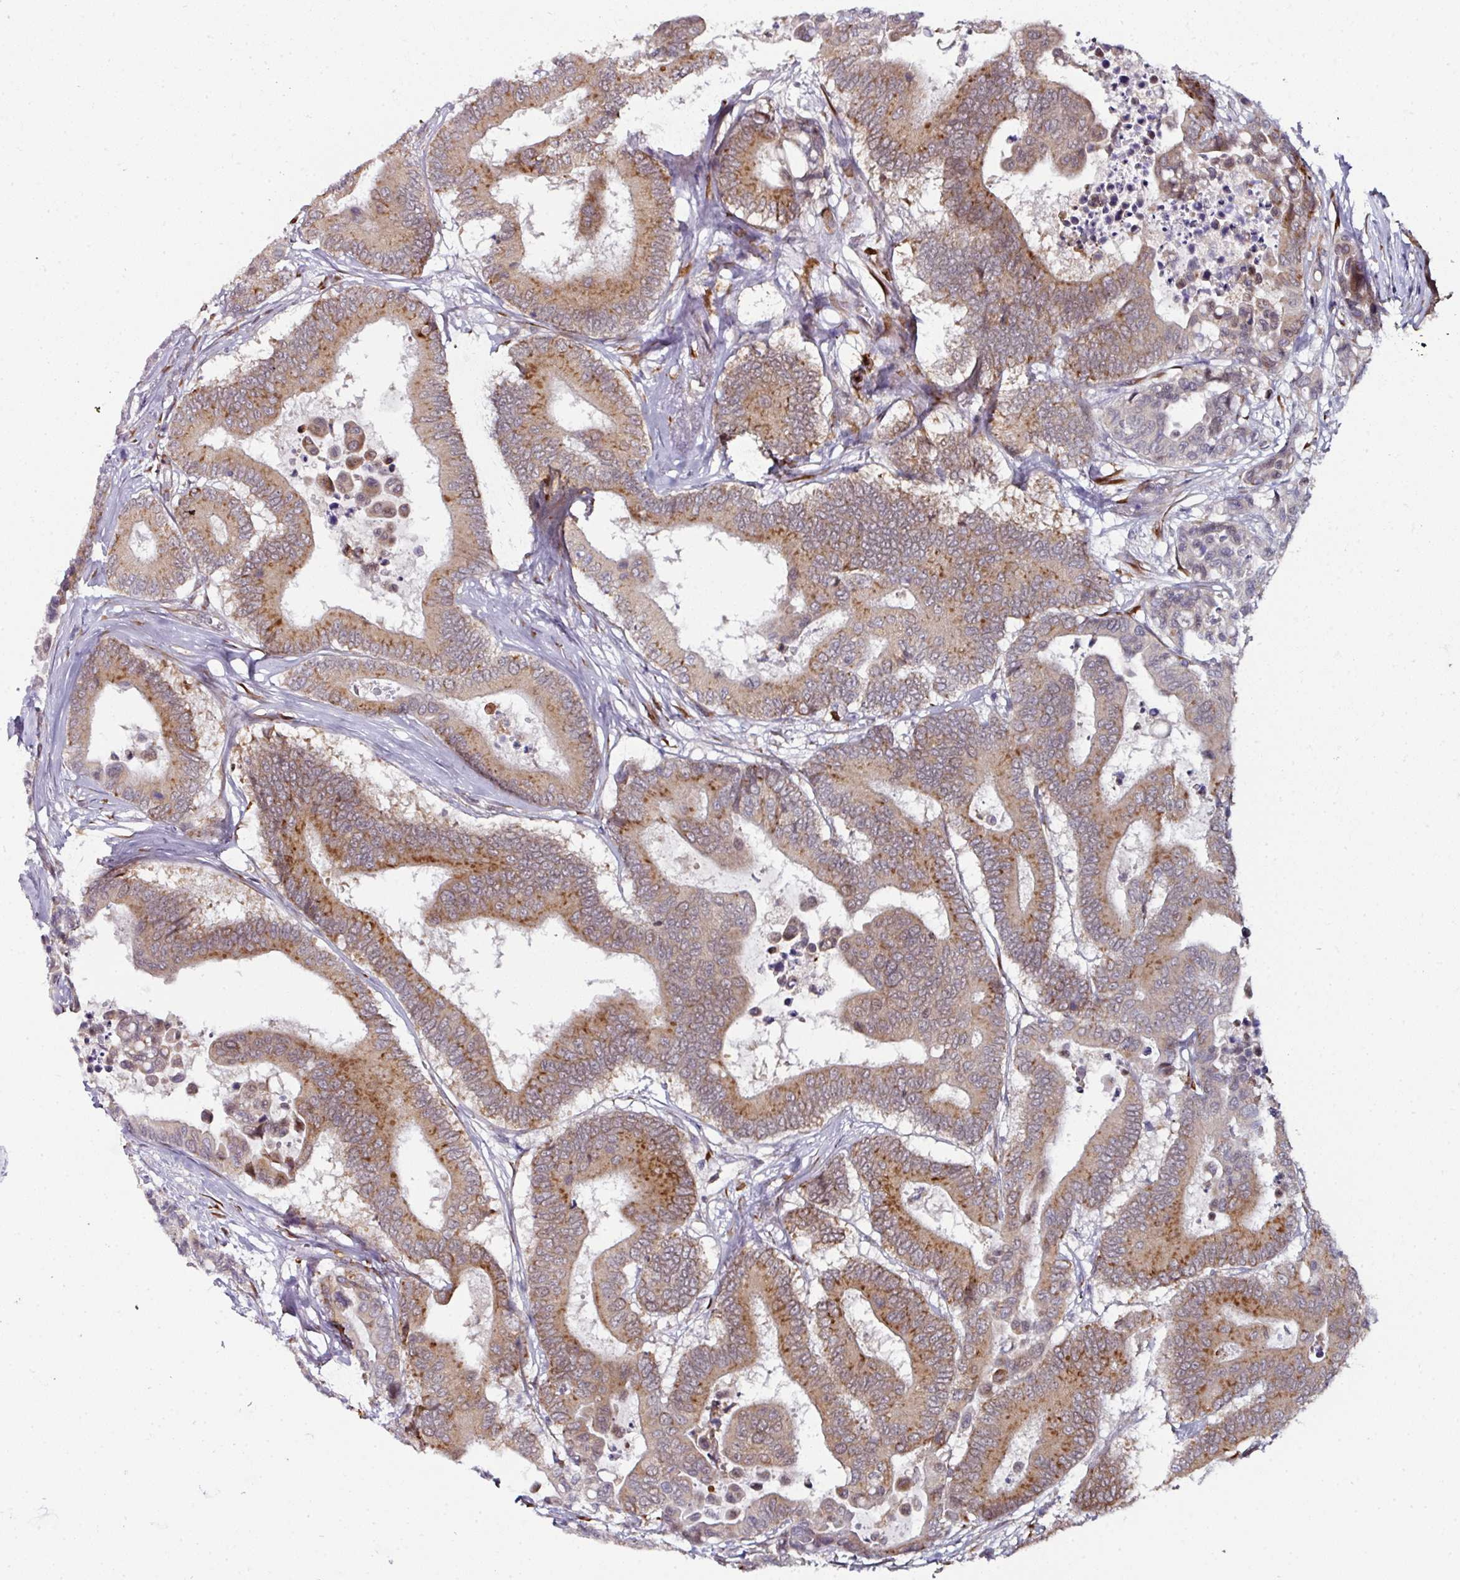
{"staining": {"intensity": "moderate", "quantity": ">75%", "location": "cytoplasmic/membranous"}, "tissue": "colorectal cancer", "cell_type": "Tumor cells", "image_type": "cancer", "snomed": [{"axis": "morphology", "description": "Normal tissue, NOS"}, {"axis": "morphology", "description": "Adenocarcinoma, NOS"}, {"axis": "topography", "description": "Colon"}], "caption": "Immunohistochemical staining of human colorectal cancer displays medium levels of moderate cytoplasmic/membranous positivity in approximately >75% of tumor cells.", "gene": "APOLD1", "patient": {"sex": "male", "age": 82}}